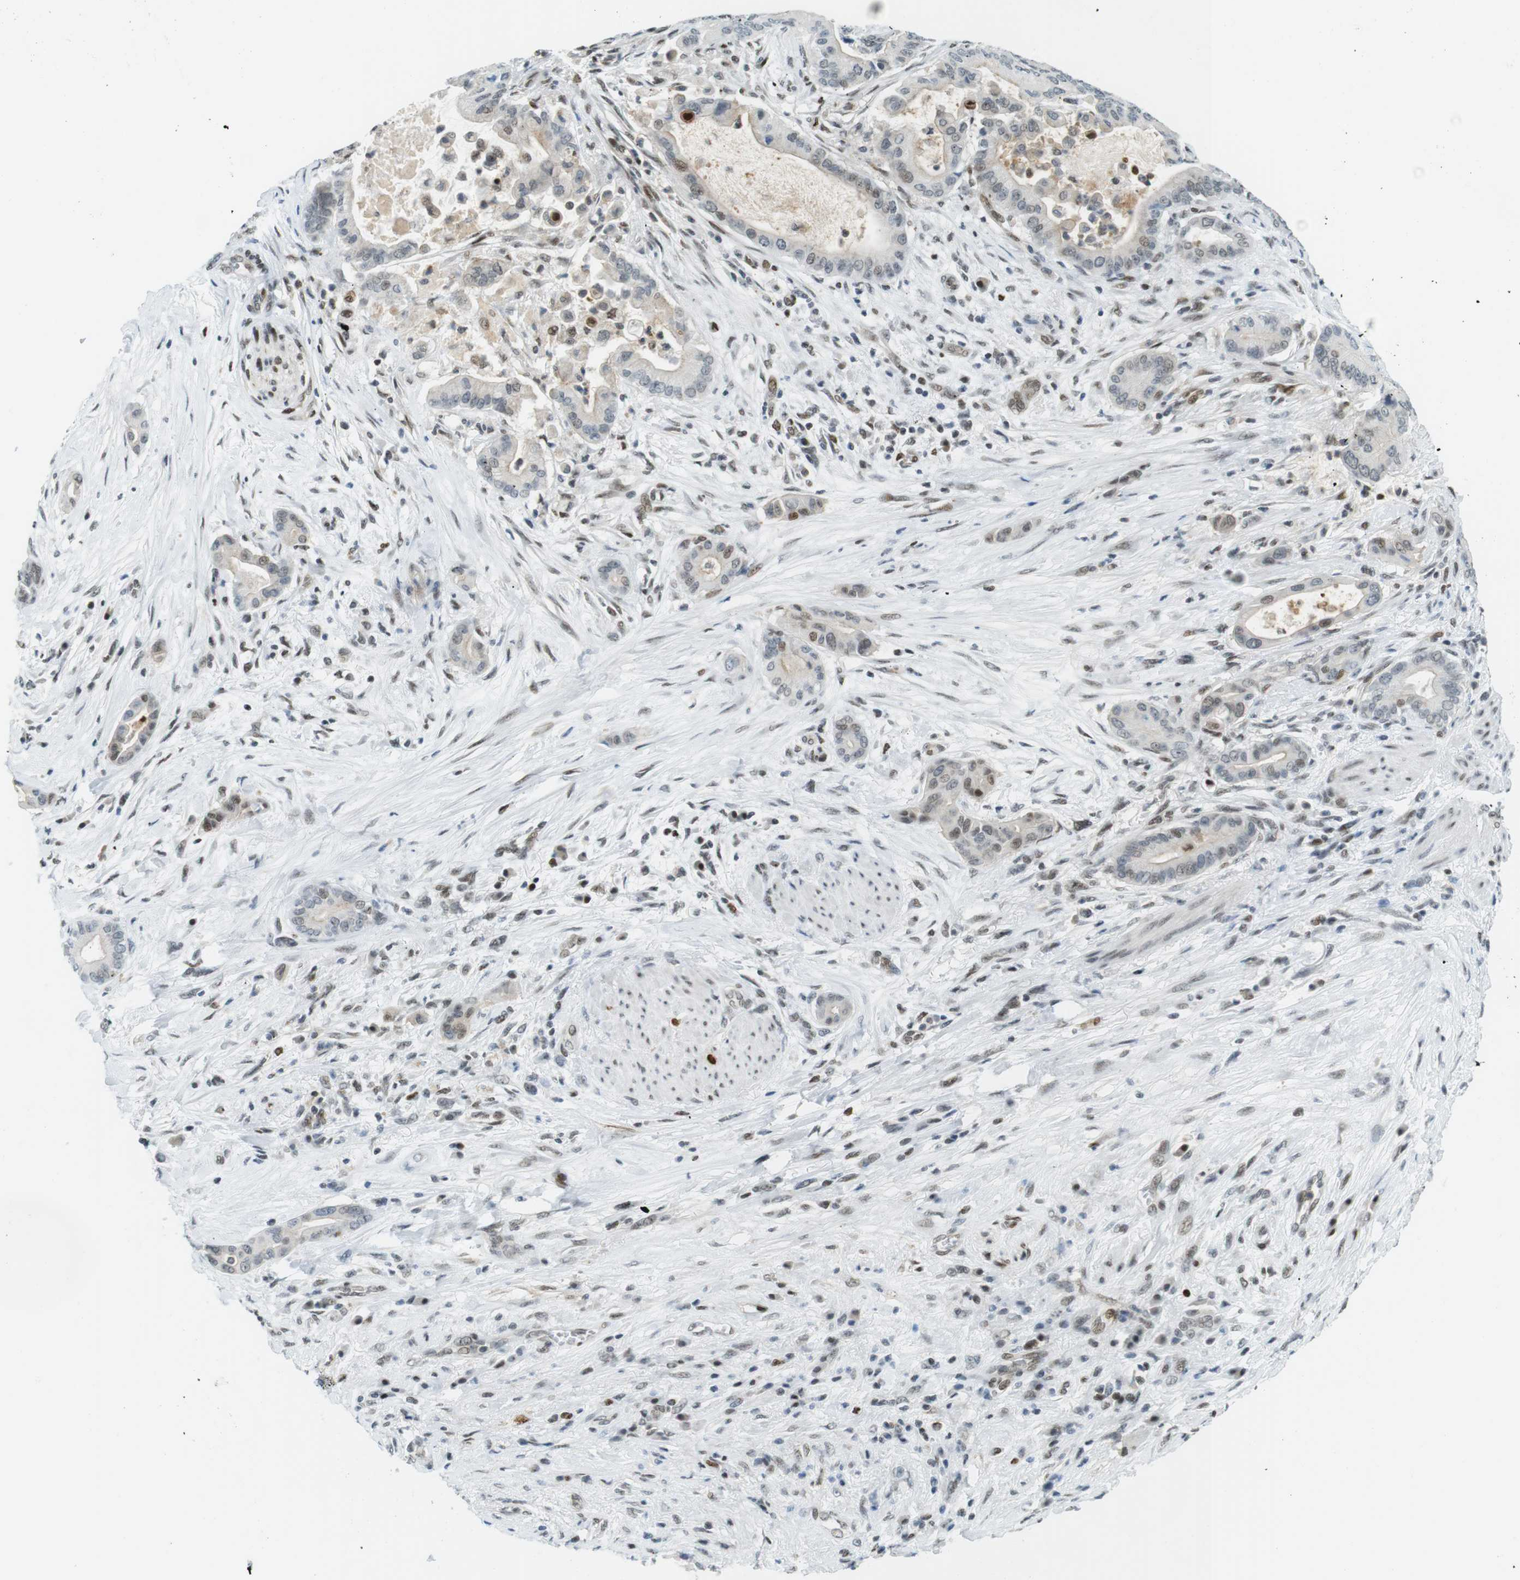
{"staining": {"intensity": "moderate", "quantity": "25%-75%", "location": "nuclear"}, "tissue": "pancreatic cancer", "cell_type": "Tumor cells", "image_type": "cancer", "snomed": [{"axis": "morphology", "description": "Normal tissue, NOS"}, {"axis": "morphology", "description": "Adenocarcinoma, NOS"}, {"axis": "topography", "description": "Pancreas"}], "caption": "A micrograph showing moderate nuclear positivity in about 25%-75% of tumor cells in pancreatic cancer, as visualized by brown immunohistochemical staining.", "gene": "UBB", "patient": {"sex": "male", "age": 63}}